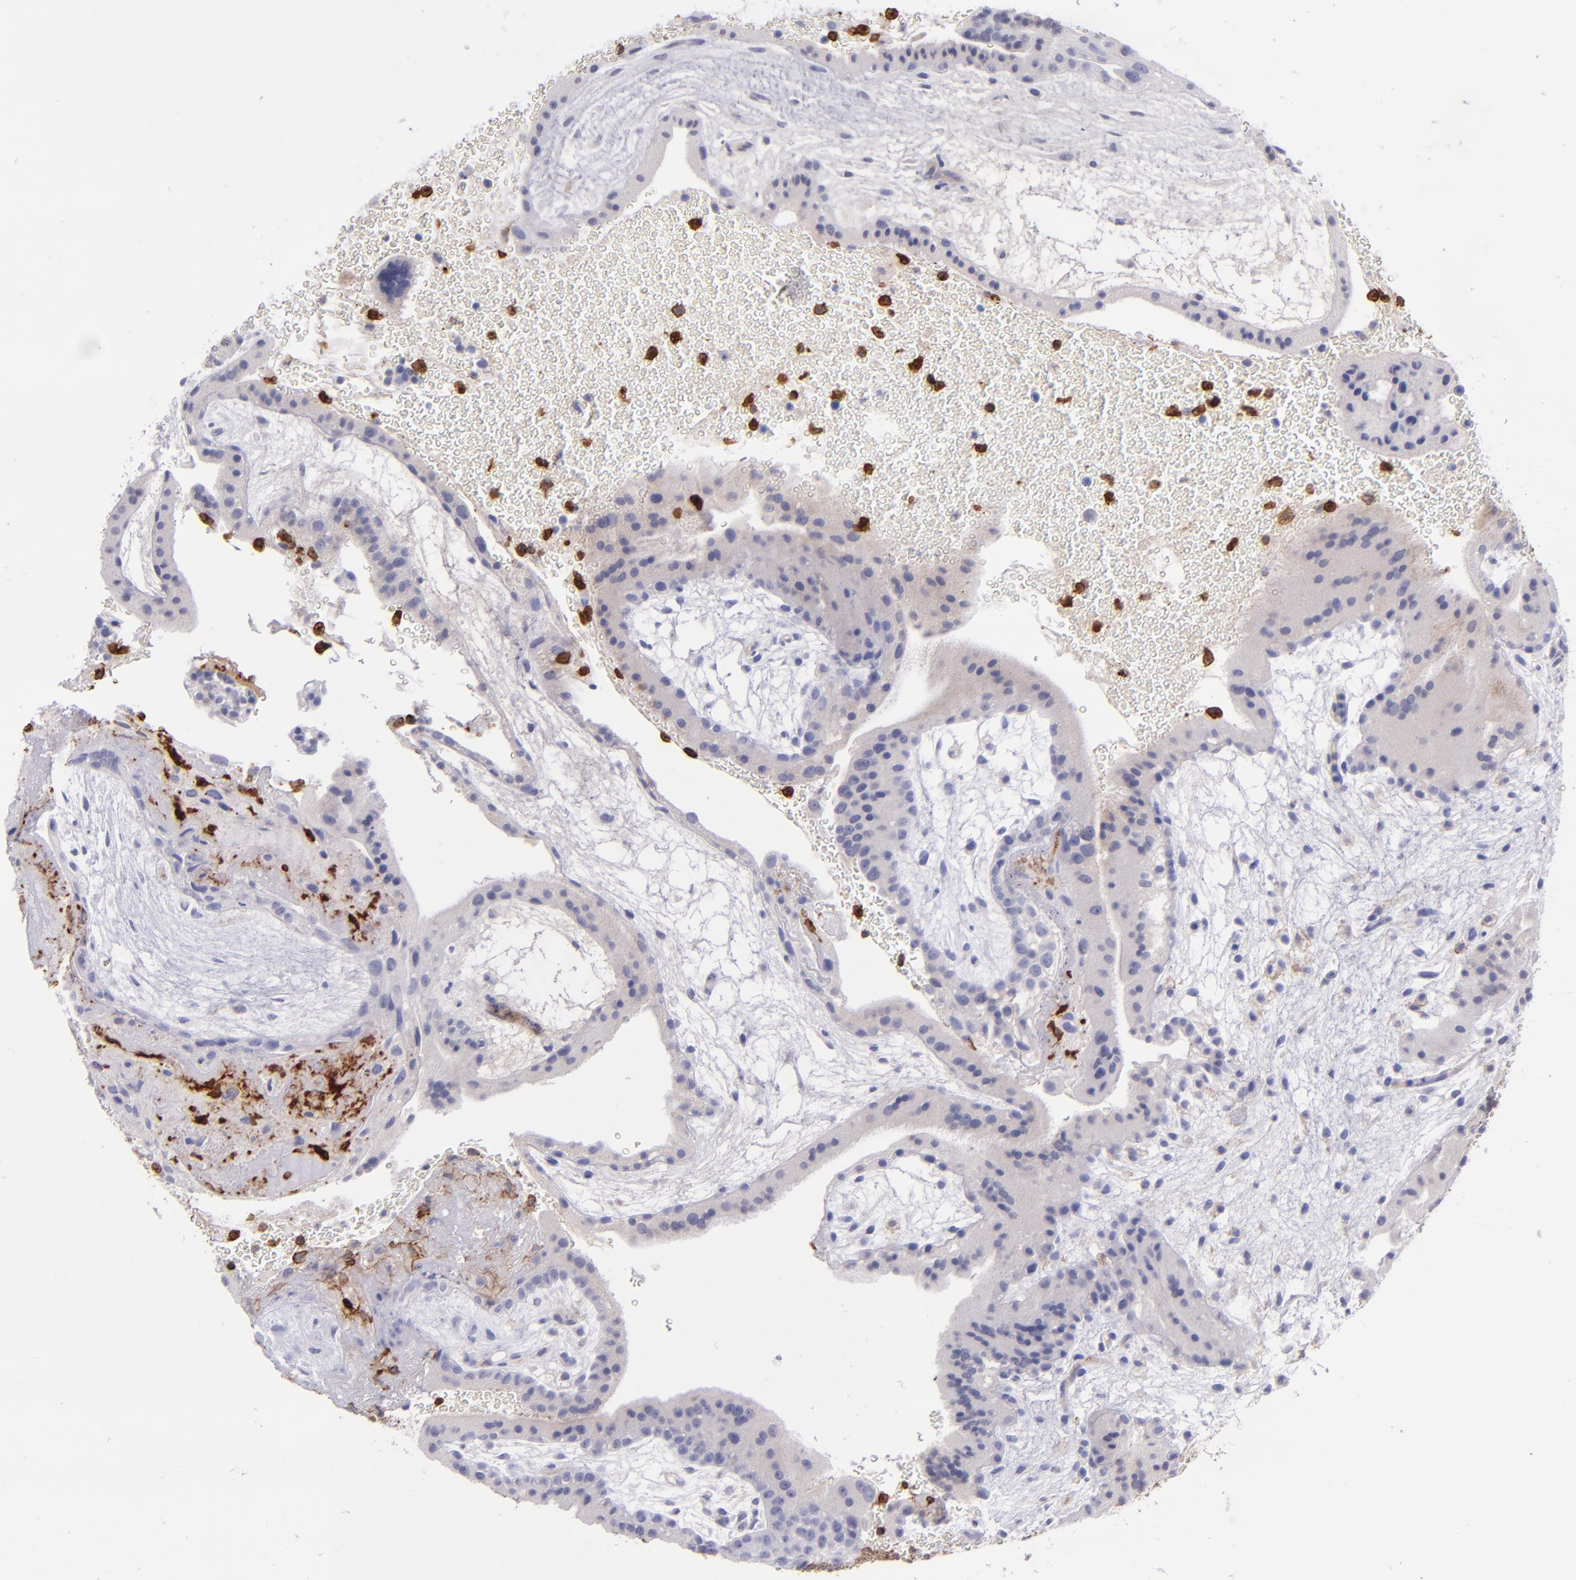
{"staining": {"intensity": "negative", "quantity": "none", "location": "none"}, "tissue": "placenta", "cell_type": "Decidual cells", "image_type": "normal", "snomed": [{"axis": "morphology", "description": "Normal tissue, NOS"}, {"axis": "topography", "description": "Placenta"}], "caption": "DAB (3,3'-diaminobenzidine) immunohistochemical staining of unremarkable human placenta exhibits no significant positivity in decidual cells. (Immunohistochemistry, brightfield microscopy, high magnification).", "gene": "ICAM3", "patient": {"sex": "female", "age": 19}}